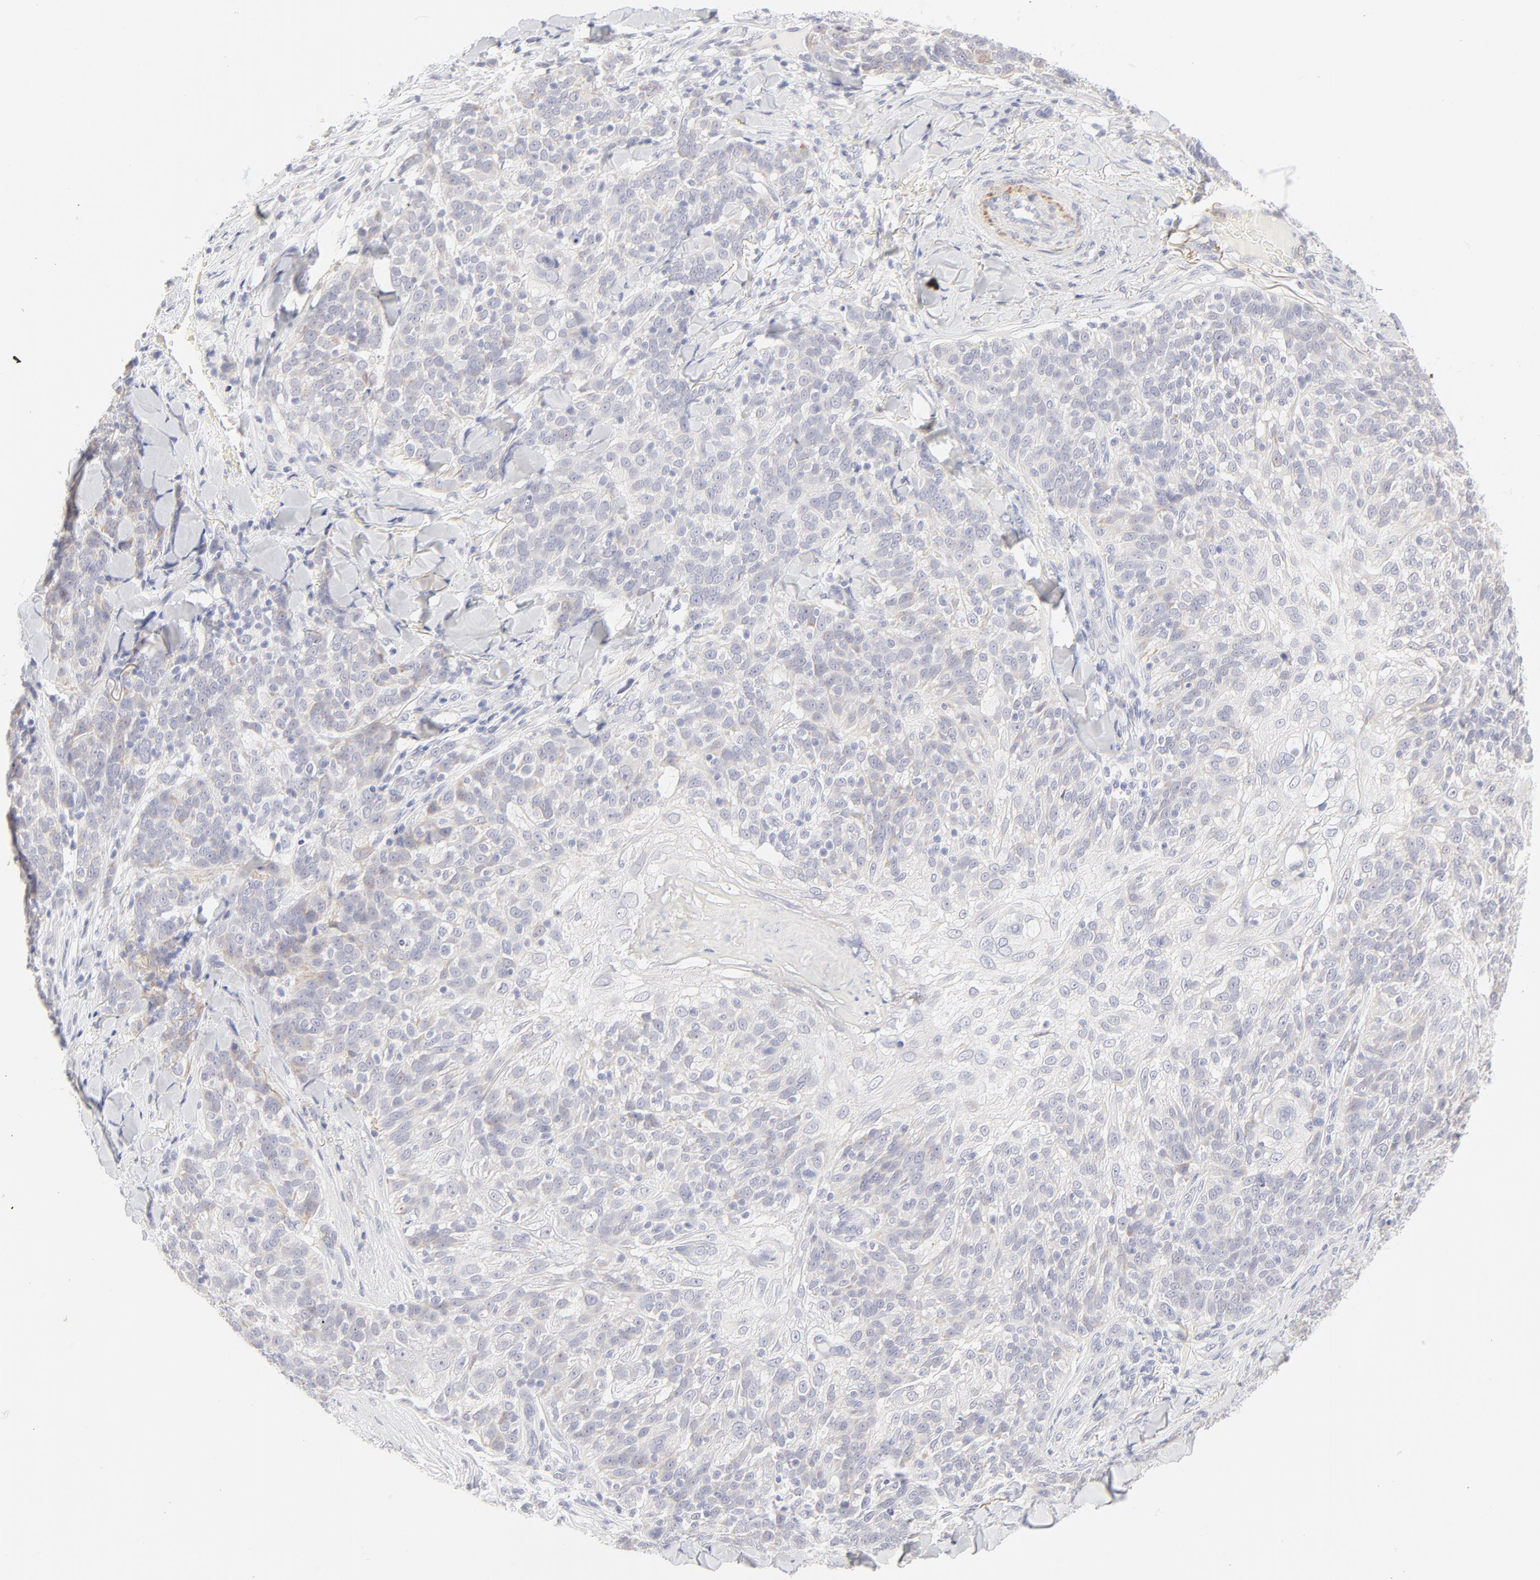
{"staining": {"intensity": "weak", "quantity": "<25%", "location": "cytoplasmic/membranous"}, "tissue": "skin cancer", "cell_type": "Tumor cells", "image_type": "cancer", "snomed": [{"axis": "morphology", "description": "Normal tissue, NOS"}, {"axis": "morphology", "description": "Squamous cell carcinoma, NOS"}, {"axis": "topography", "description": "Skin"}], "caption": "High magnification brightfield microscopy of skin squamous cell carcinoma stained with DAB (3,3'-diaminobenzidine) (brown) and counterstained with hematoxylin (blue): tumor cells show no significant staining.", "gene": "NPNT", "patient": {"sex": "female", "age": 83}}